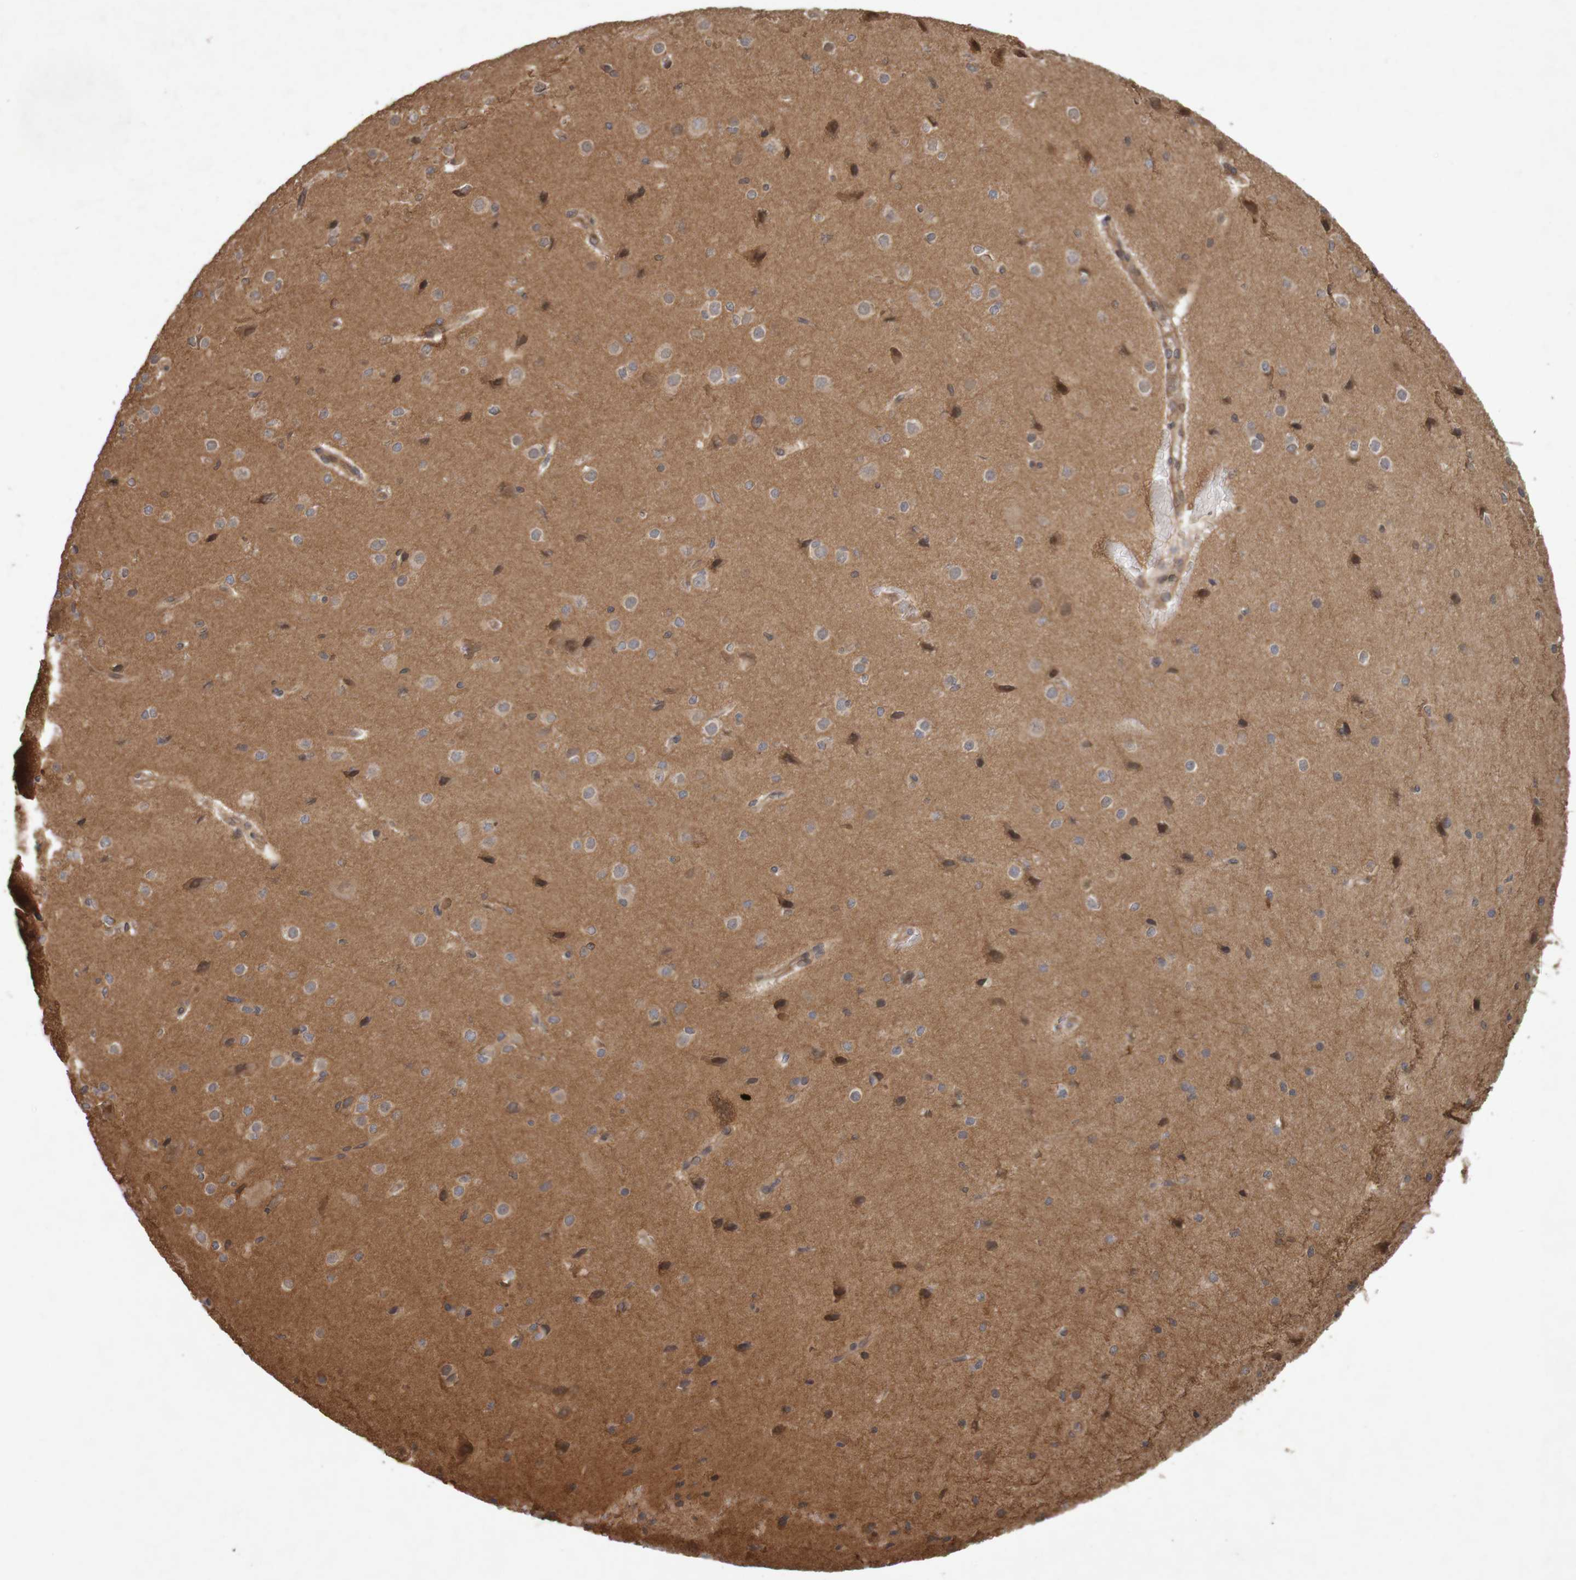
{"staining": {"intensity": "moderate", "quantity": ">75%", "location": "cytoplasmic/membranous"}, "tissue": "cerebral cortex", "cell_type": "Endothelial cells", "image_type": "normal", "snomed": [{"axis": "morphology", "description": "Normal tissue, NOS"}, {"axis": "morphology", "description": "Developmental malformation"}, {"axis": "topography", "description": "Cerebral cortex"}], "caption": "Immunohistochemistry (IHC) of benign human cerebral cortex demonstrates medium levels of moderate cytoplasmic/membranous expression in about >75% of endothelial cells. (brown staining indicates protein expression, while blue staining denotes nuclei).", "gene": "ARHGEF11", "patient": {"sex": "female", "age": 30}}